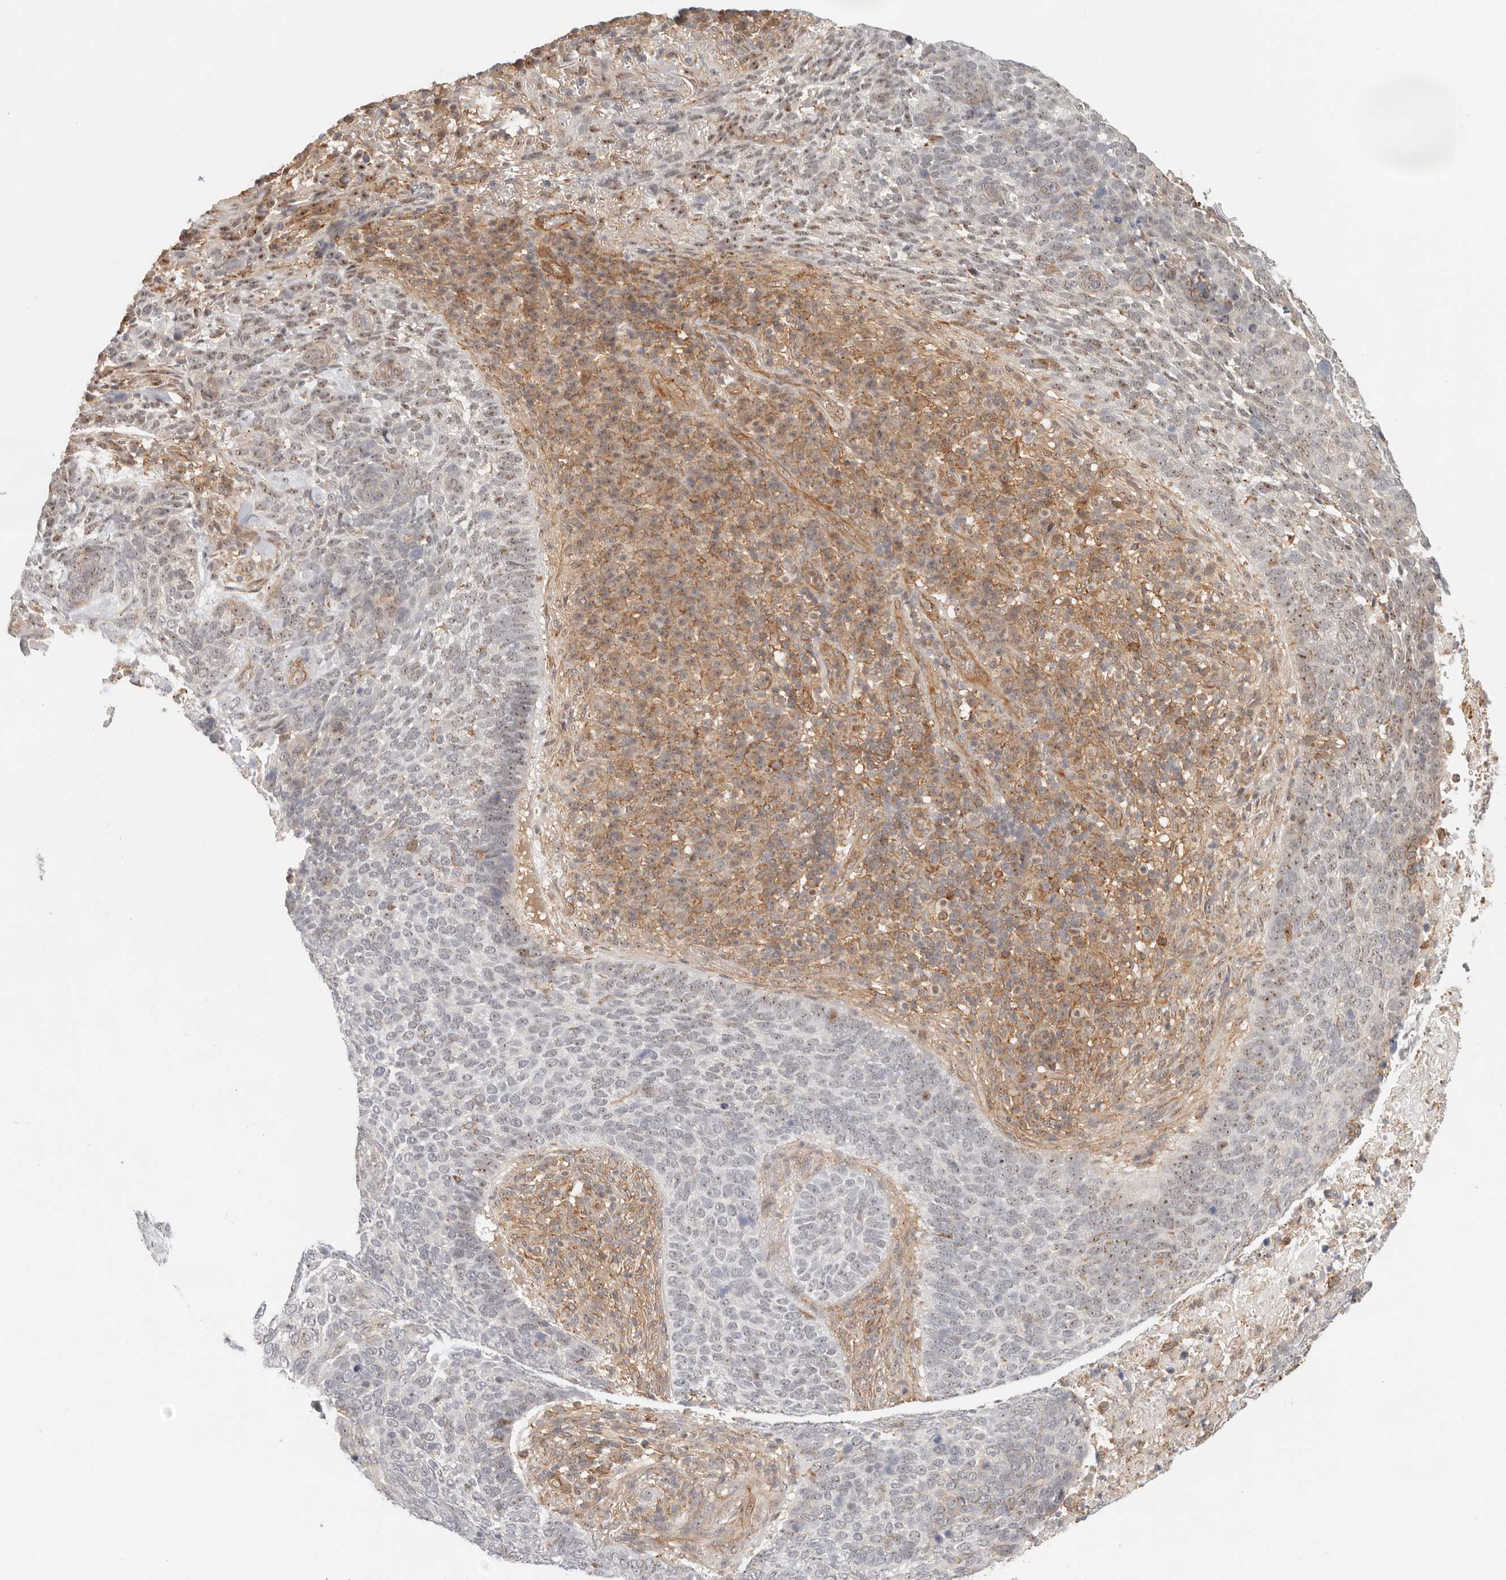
{"staining": {"intensity": "moderate", "quantity": "25%-75%", "location": "nuclear"}, "tissue": "skin cancer", "cell_type": "Tumor cells", "image_type": "cancer", "snomed": [{"axis": "morphology", "description": "Basal cell carcinoma"}, {"axis": "topography", "description": "Skin"}], "caption": "IHC (DAB) staining of human basal cell carcinoma (skin) displays moderate nuclear protein expression in about 25%-75% of tumor cells.", "gene": "HEXD", "patient": {"sex": "female", "age": 64}}